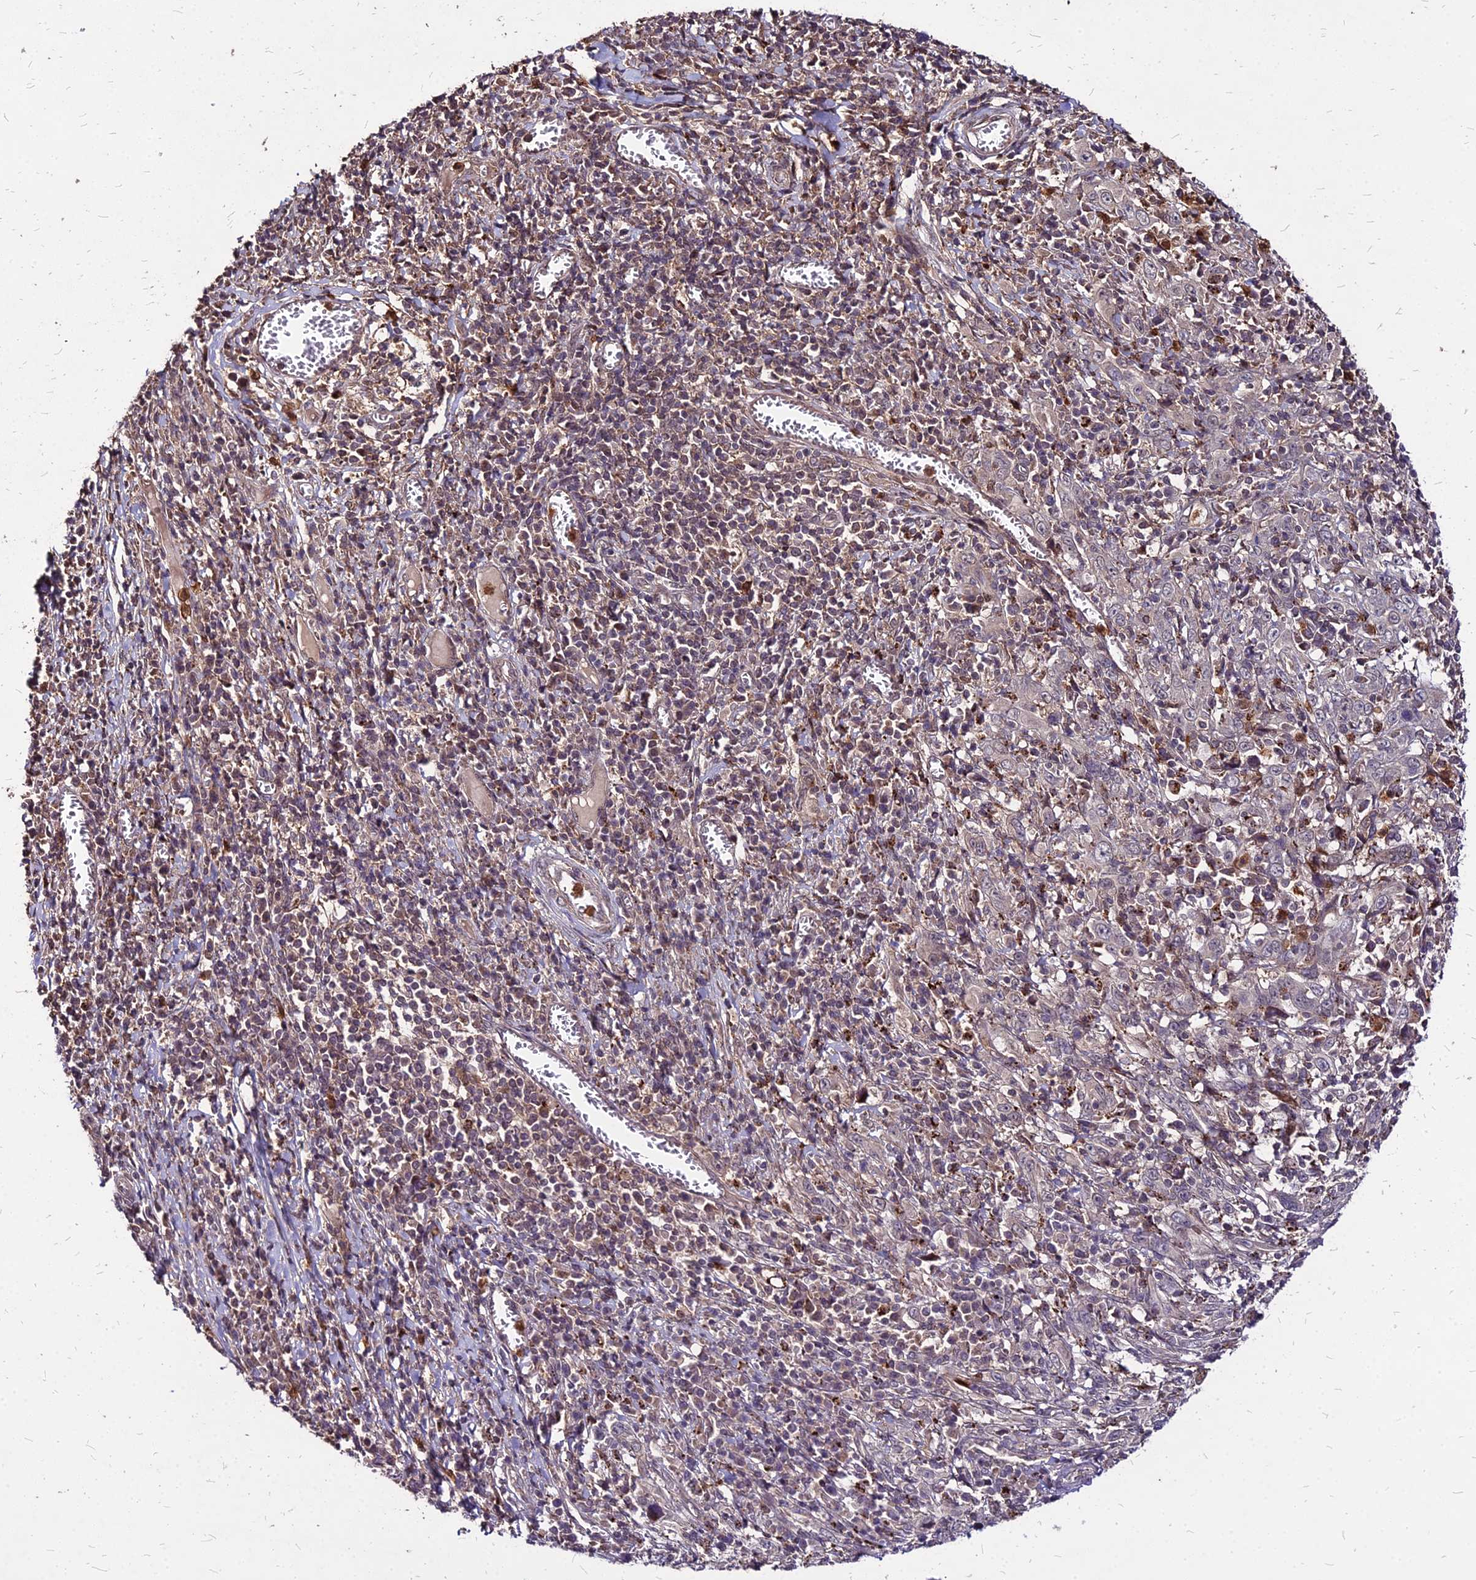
{"staining": {"intensity": "negative", "quantity": "none", "location": "none"}, "tissue": "cervical cancer", "cell_type": "Tumor cells", "image_type": "cancer", "snomed": [{"axis": "morphology", "description": "Squamous cell carcinoma, NOS"}, {"axis": "topography", "description": "Cervix"}], "caption": "DAB (3,3'-diaminobenzidine) immunohistochemical staining of human cervical squamous cell carcinoma shows no significant staining in tumor cells.", "gene": "APBA3", "patient": {"sex": "female", "age": 46}}